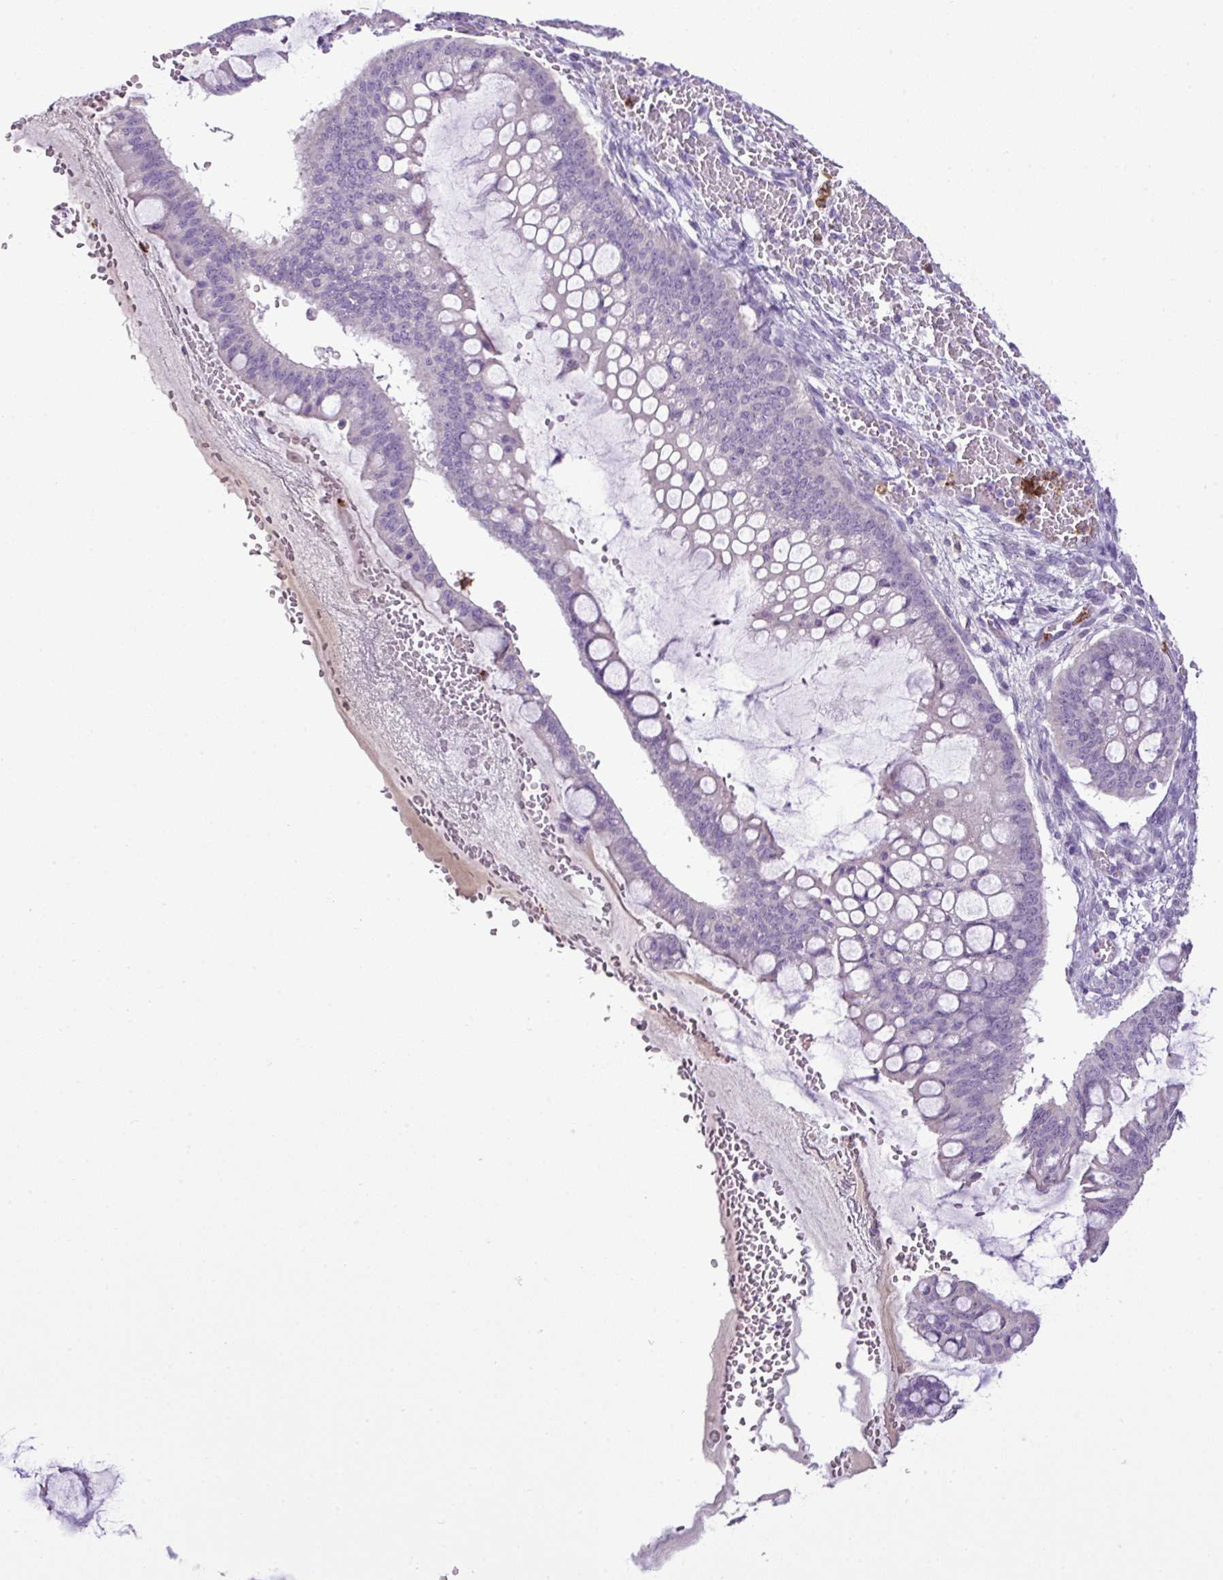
{"staining": {"intensity": "negative", "quantity": "none", "location": "none"}, "tissue": "ovarian cancer", "cell_type": "Tumor cells", "image_type": "cancer", "snomed": [{"axis": "morphology", "description": "Cystadenocarcinoma, mucinous, NOS"}, {"axis": "topography", "description": "Ovary"}], "caption": "The micrograph exhibits no staining of tumor cells in ovarian cancer.", "gene": "HTR3E", "patient": {"sex": "female", "age": 73}}